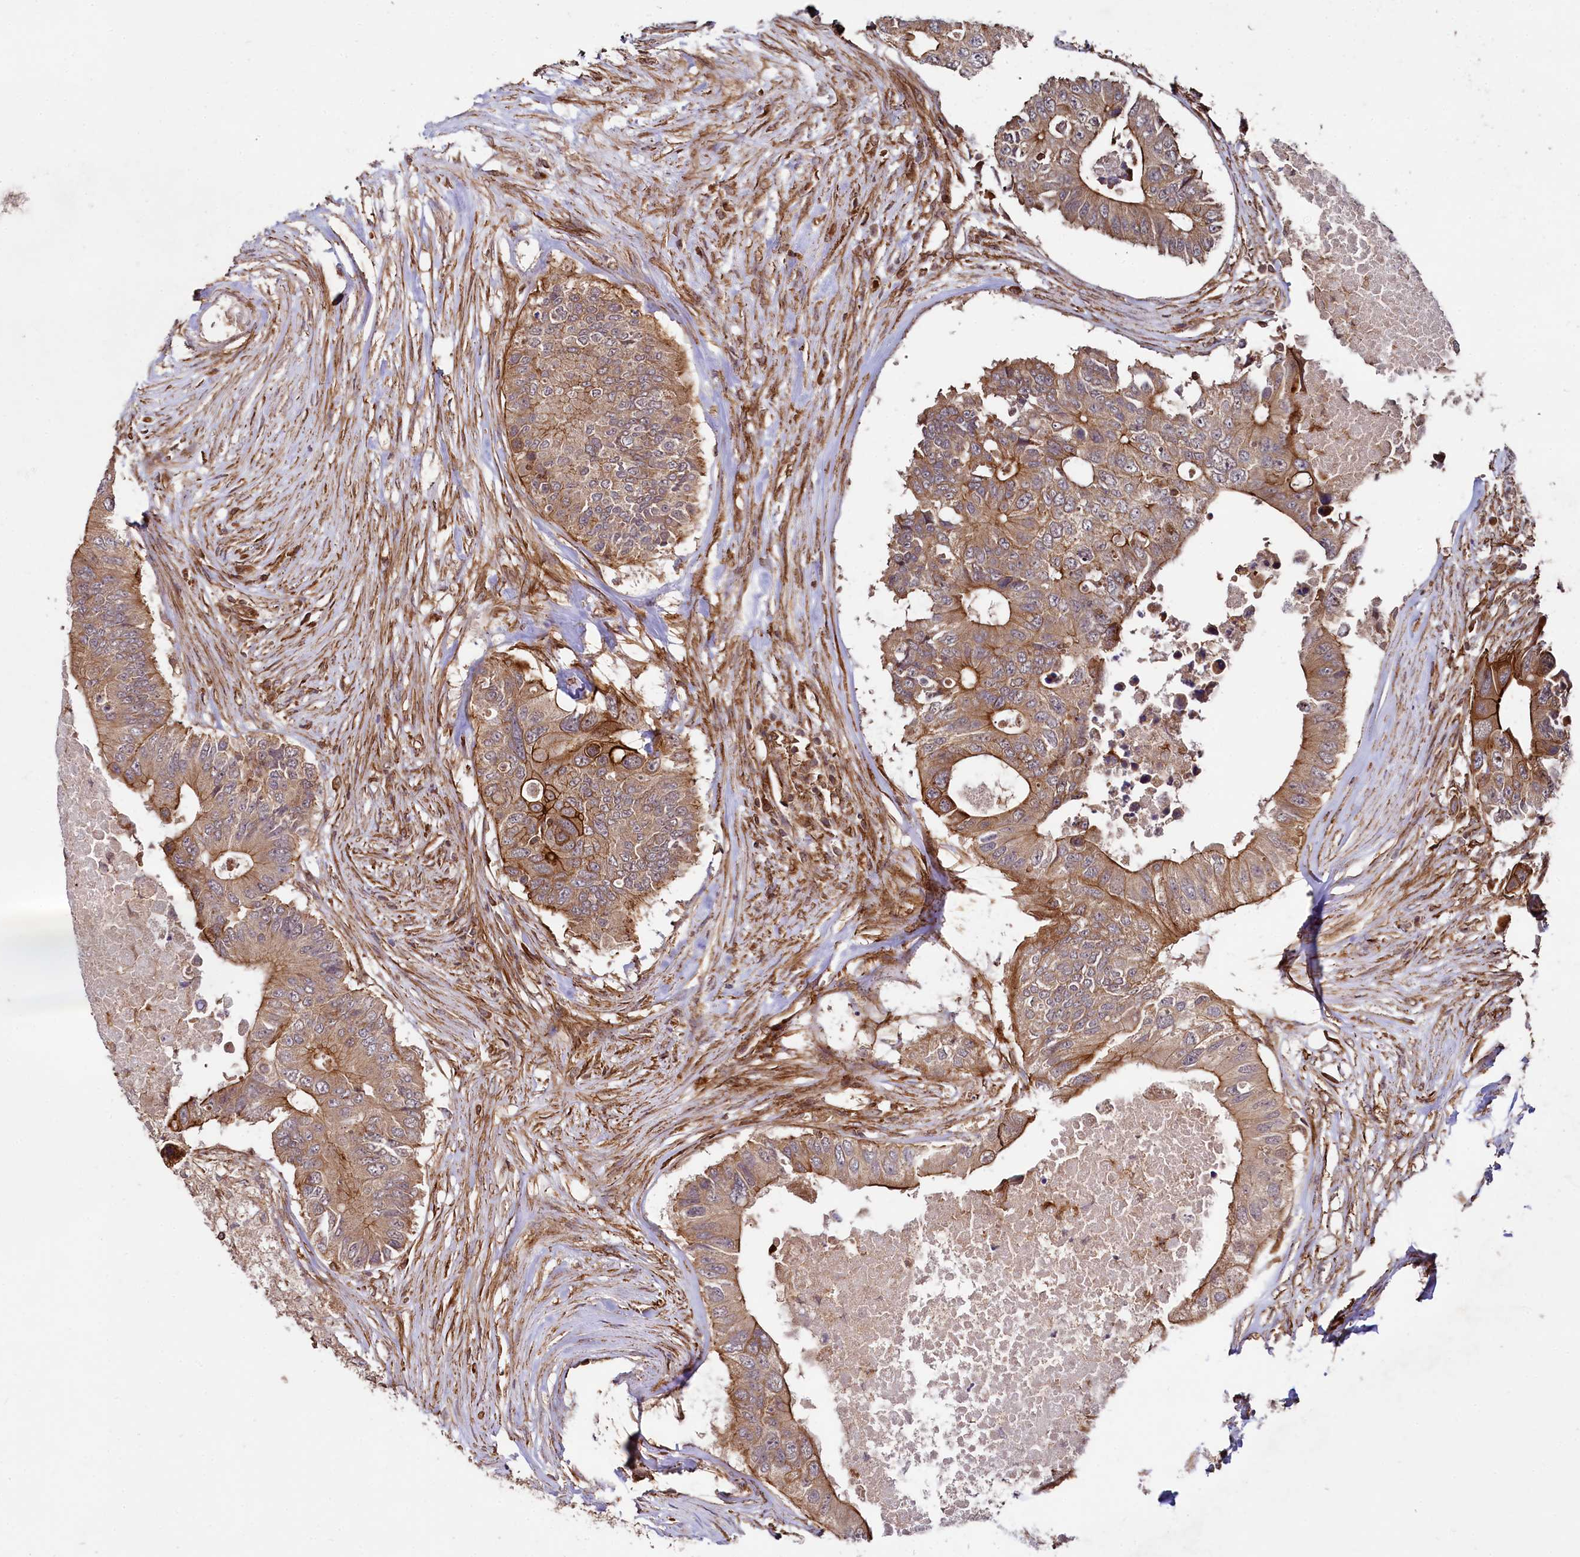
{"staining": {"intensity": "strong", "quantity": "25%-75%", "location": "cytoplasmic/membranous"}, "tissue": "colorectal cancer", "cell_type": "Tumor cells", "image_type": "cancer", "snomed": [{"axis": "morphology", "description": "Adenocarcinoma, NOS"}, {"axis": "topography", "description": "Colon"}], "caption": "Immunohistochemical staining of adenocarcinoma (colorectal) shows high levels of strong cytoplasmic/membranous protein expression in about 25%-75% of tumor cells. Using DAB (3,3'-diaminobenzidine) (brown) and hematoxylin (blue) stains, captured at high magnification using brightfield microscopy.", "gene": "SVIP", "patient": {"sex": "male", "age": 71}}